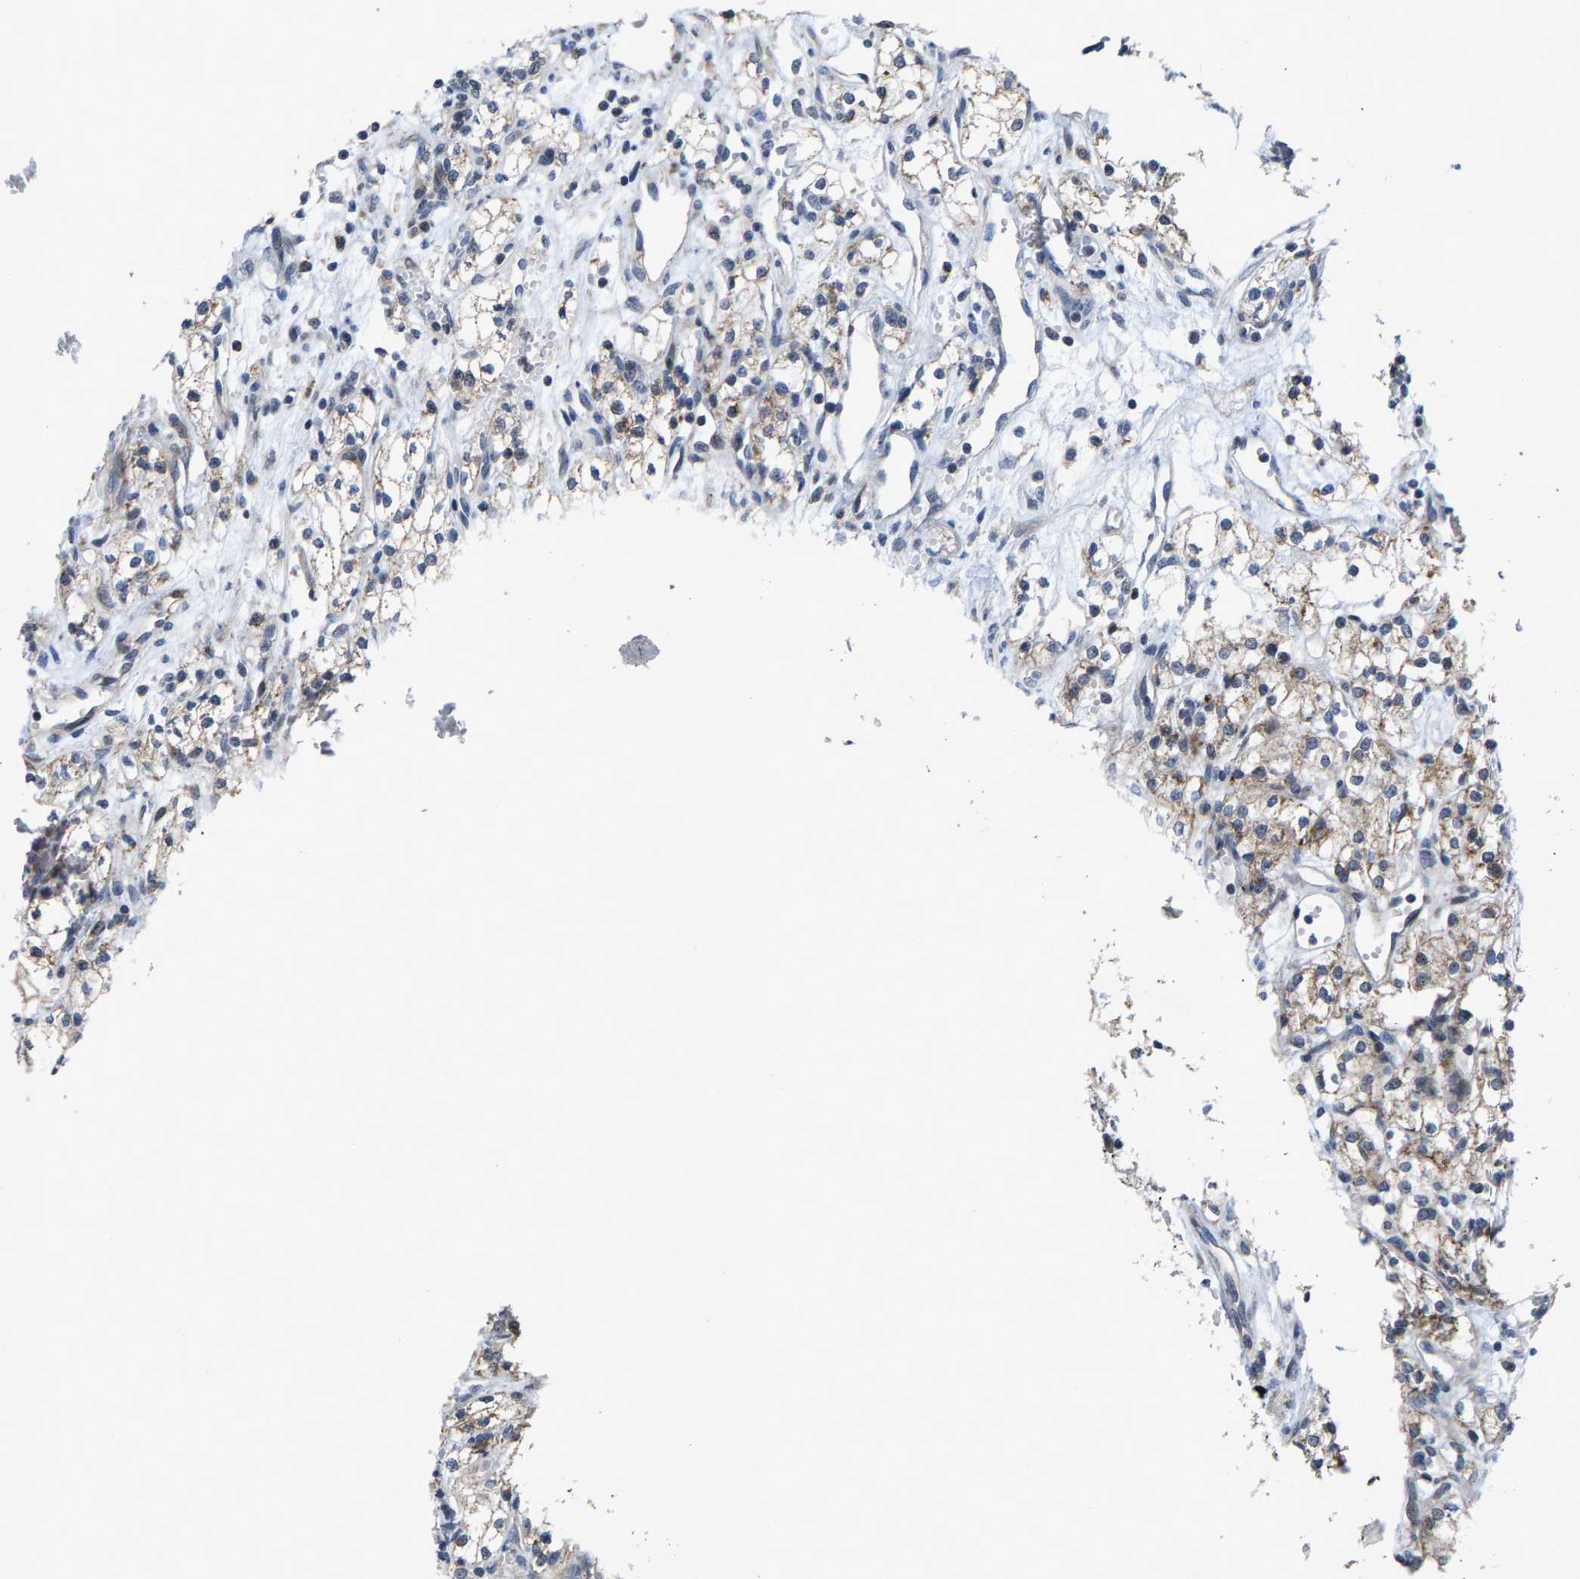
{"staining": {"intensity": "weak", "quantity": "<25%", "location": "cytoplasmic/membranous"}, "tissue": "renal cancer", "cell_type": "Tumor cells", "image_type": "cancer", "snomed": [{"axis": "morphology", "description": "Adenocarcinoma, NOS"}, {"axis": "topography", "description": "Kidney"}], "caption": "Renal adenocarcinoma was stained to show a protein in brown. There is no significant expression in tumor cells.", "gene": "TDRKH", "patient": {"sex": "male", "age": 59}}